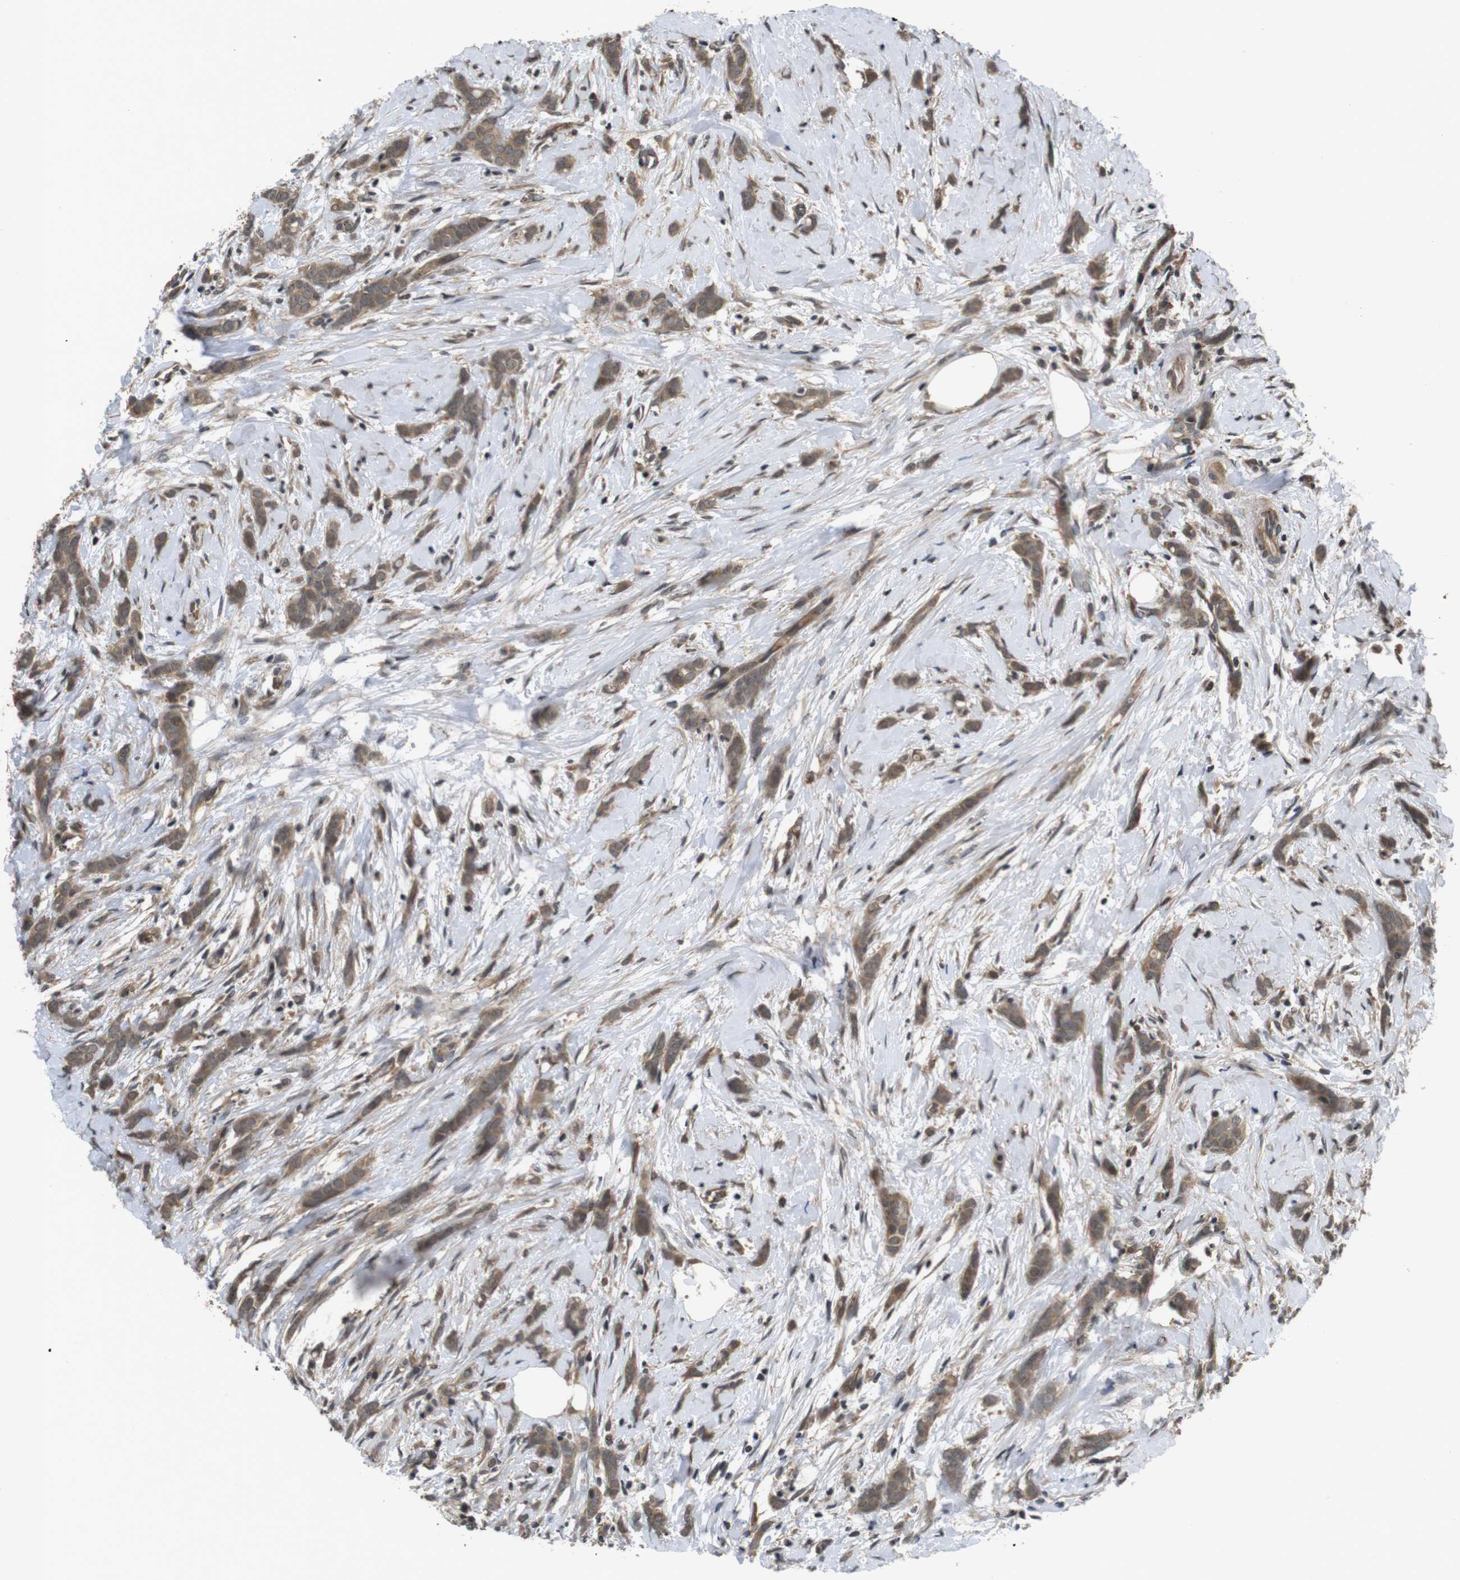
{"staining": {"intensity": "moderate", "quantity": ">75%", "location": "cytoplasmic/membranous"}, "tissue": "breast cancer", "cell_type": "Tumor cells", "image_type": "cancer", "snomed": [{"axis": "morphology", "description": "Lobular carcinoma, in situ"}, {"axis": "morphology", "description": "Lobular carcinoma"}, {"axis": "topography", "description": "Breast"}], "caption": "Protein expression by immunohistochemistry displays moderate cytoplasmic/membranous positivity in about >75% of tumor cells in breast lobular carcinoma. (IHC, brightfield microscopy, high magnification).", "gene": "FZD10", "patient": {"sex": "female", "age": 41}}